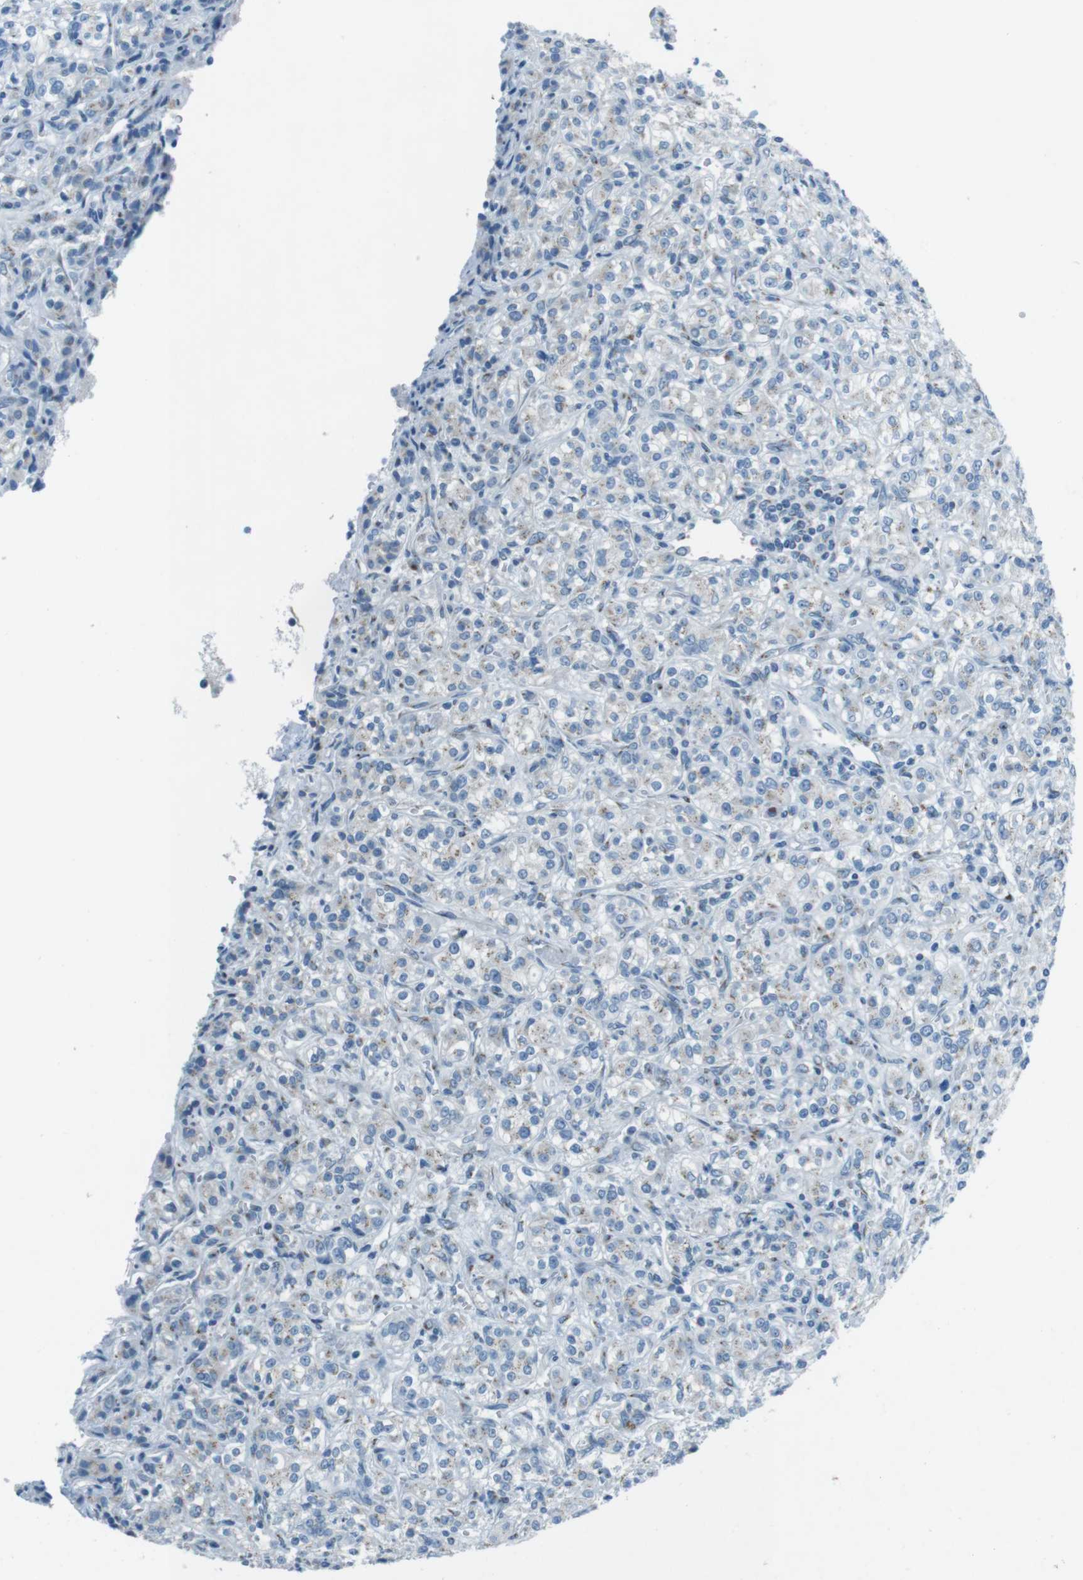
{"staining": {"intensity": "negative", "quantity": "none", "location": "none"}, "tissue": "renal cancer", "cell_type": "Tumor cells", "image_type": "cancer", "snomed": [{"axis": "morphology", "description": "Adenocarcinoma, NOS"}, {"axis": "topography", "description": "Kidney"}], "caption": "Renal adenocarcinoma was stained to show a protein in brown. There is no significant expression in tumor cells. (Immunohistochemistry, brightfield microscopy, high magnification).", "gene": "TXNDC15", "patient": {"sex": "male", "age": 77}}